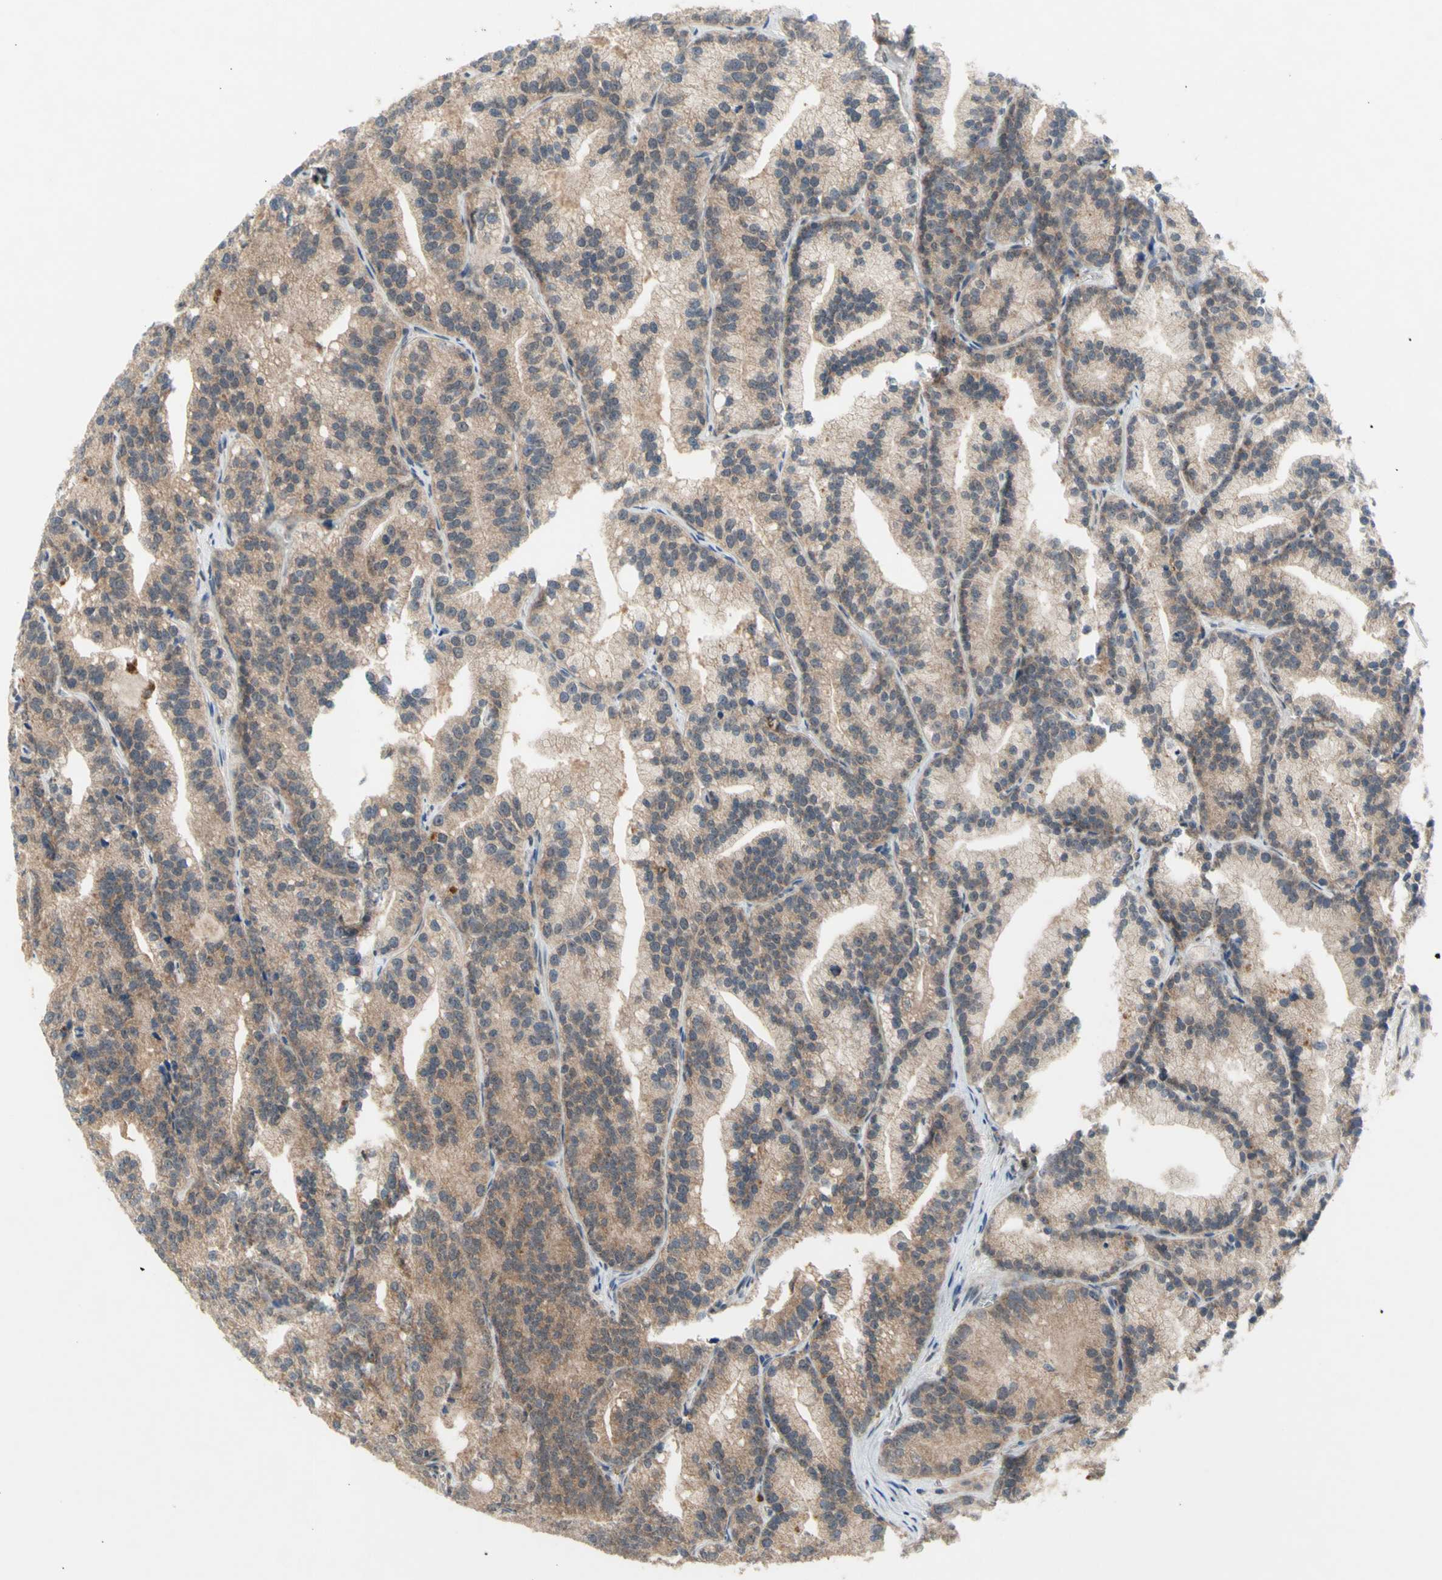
{"staining": {"intensity": "weak", "quantity": ">75%", "location": "cytoplasmic/membranous"}, "tissue": "prostate cancer", "cell_type": "Tumor cells", "image_type": "cancer", "snomed": [{"axis": "morphology", "description": "Adenocarcinoma, Low grade"}, {"axis": "topography", "description": "Prostate"}], "caption": "Immunohistochemistry (IHC) (DAB (3,3'-diaminobenzidine)) staining of human prostate cancer displays weak cytoplasmic/membranous protein positivity in approximately >75% of tumor cells.", "gene": "NLRP1", "patient": {"sex": "male", "age": 89}}